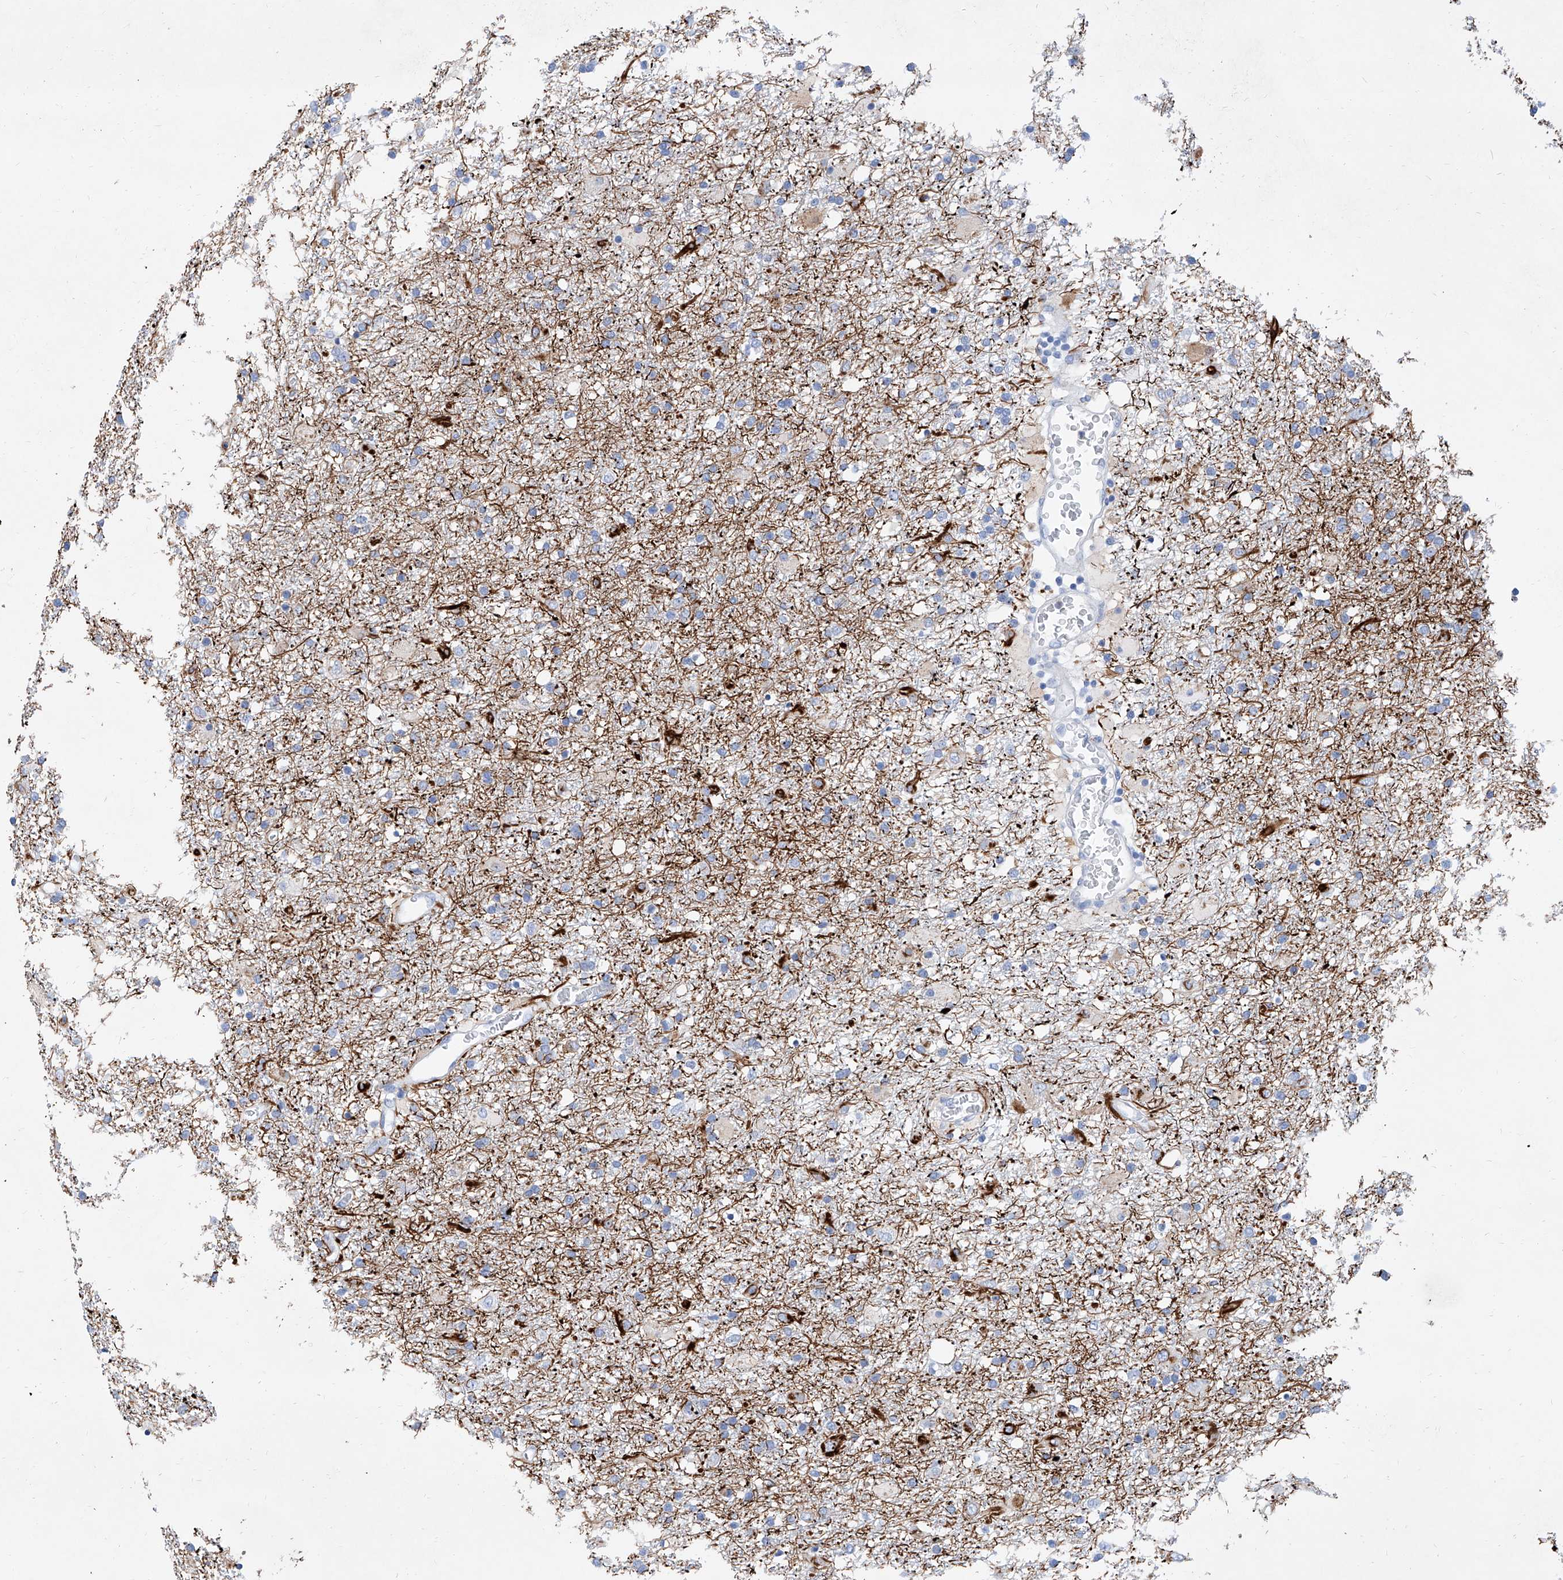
{"staining": {"intensity": "negative", "quantity": "none", "location": "none"}, "tissue": "glioma", "cell_type": "Tumor cells", "image_type": "cancer", "snomed": [{"axis": "morphology", "description": "Glioma, malignant, Low grade"}, {"axis": "topography", "description": "Brain"}], "caption": "High power microscopy histopathology image of an IHC photomicrograph of malignant low-grade glioma, revealing no significant positivity in tumor cells.", "gene": "SLC25A29", "patient": {"sex": "male", "age": 65}}